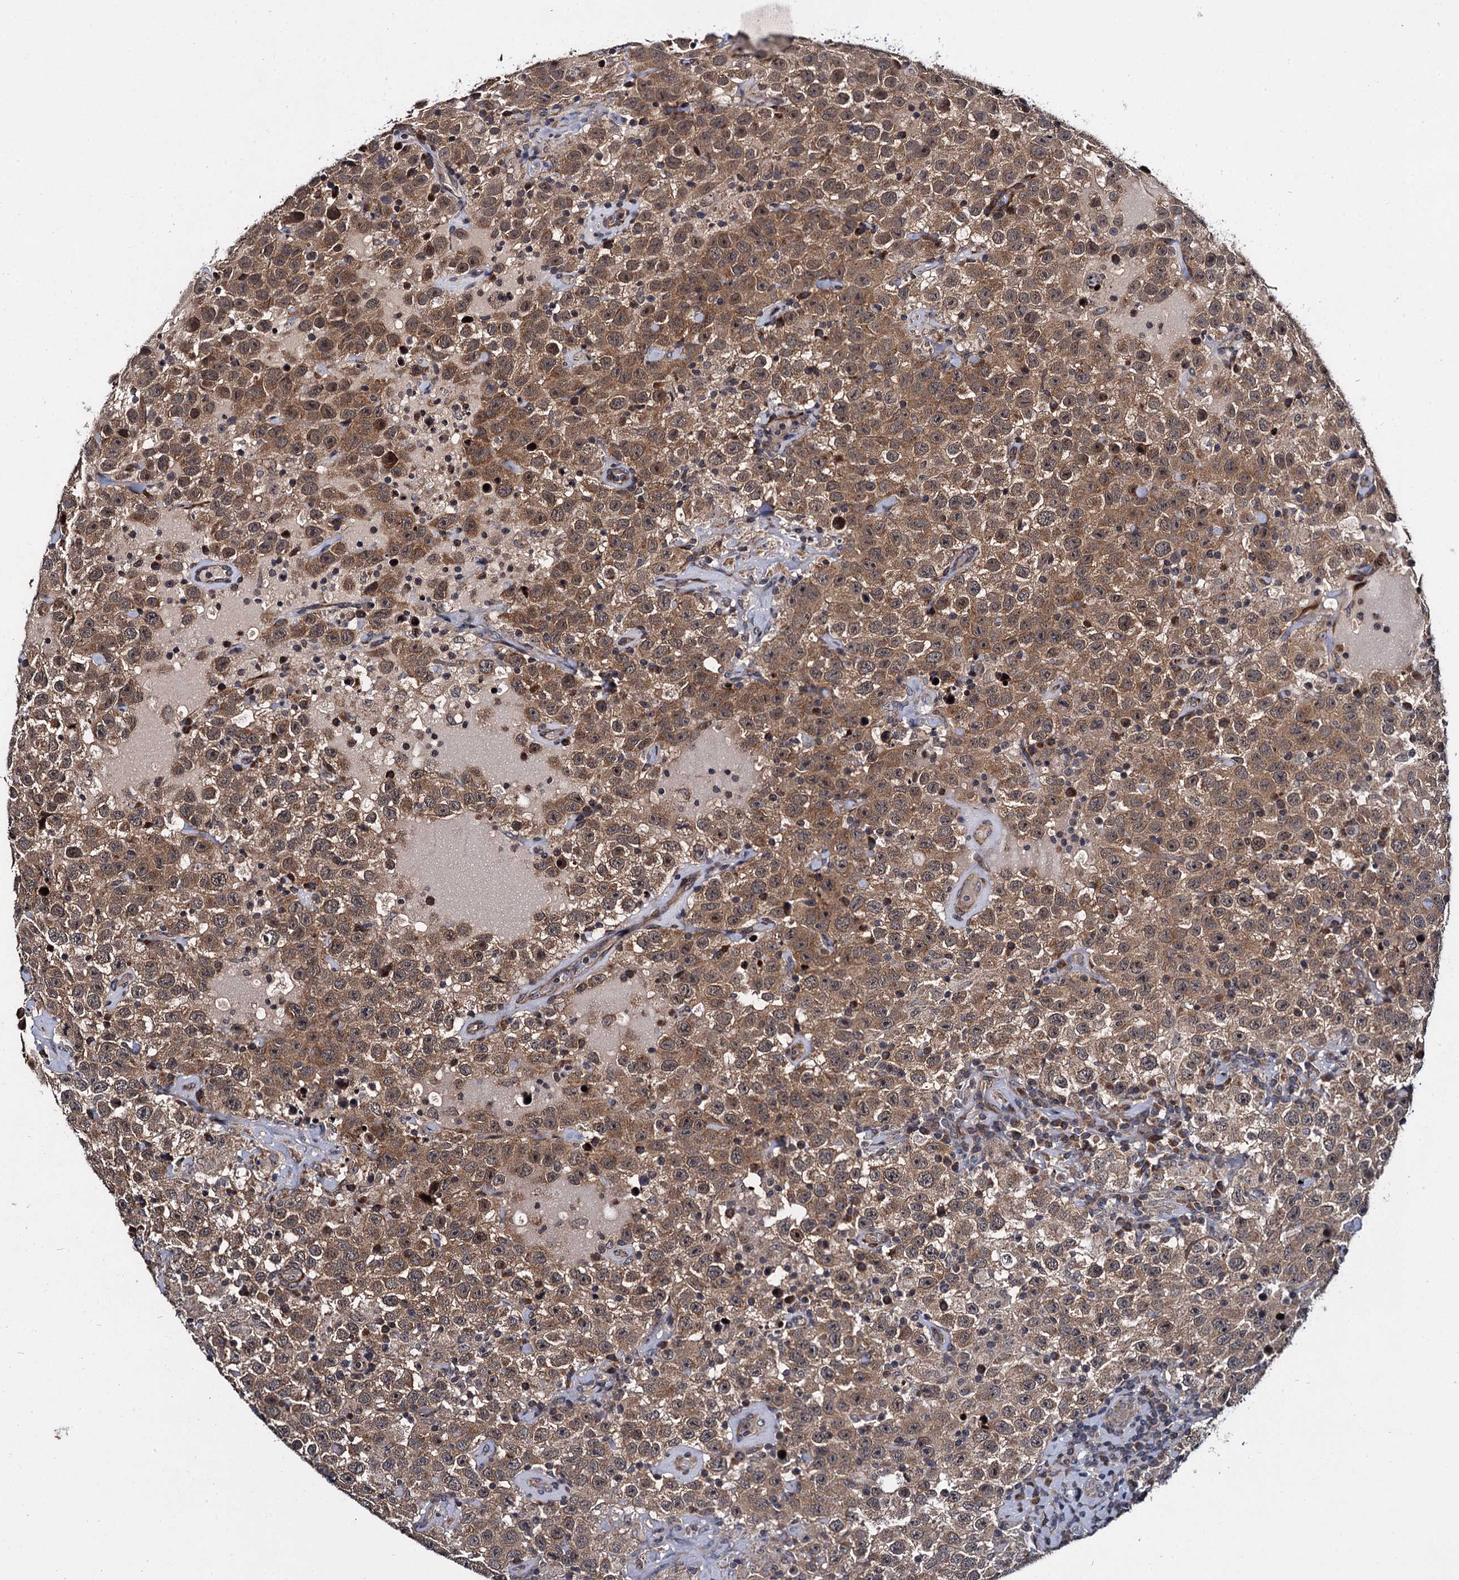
{"staining": {"intensity": "moderate", "quantity": ">75%", "location": "cytoplasmic/membranous"}, "tissue": "testis cancer", "cell_type": "Tumor cells", "image_type": "cancer", "snomed": [{"axis": "morphology", "description": "Seminoma, NOS"}, {"axis": "topography", "description": "Testis"}], "caption": "Immunohistochemical staining of human testis seminoma reveals moderate cytoplasmic/membranous protein staining in about >75% of tumor cells.", "gene": "ARHGAP42", "patient": {"sex": "male", "age": 41}}